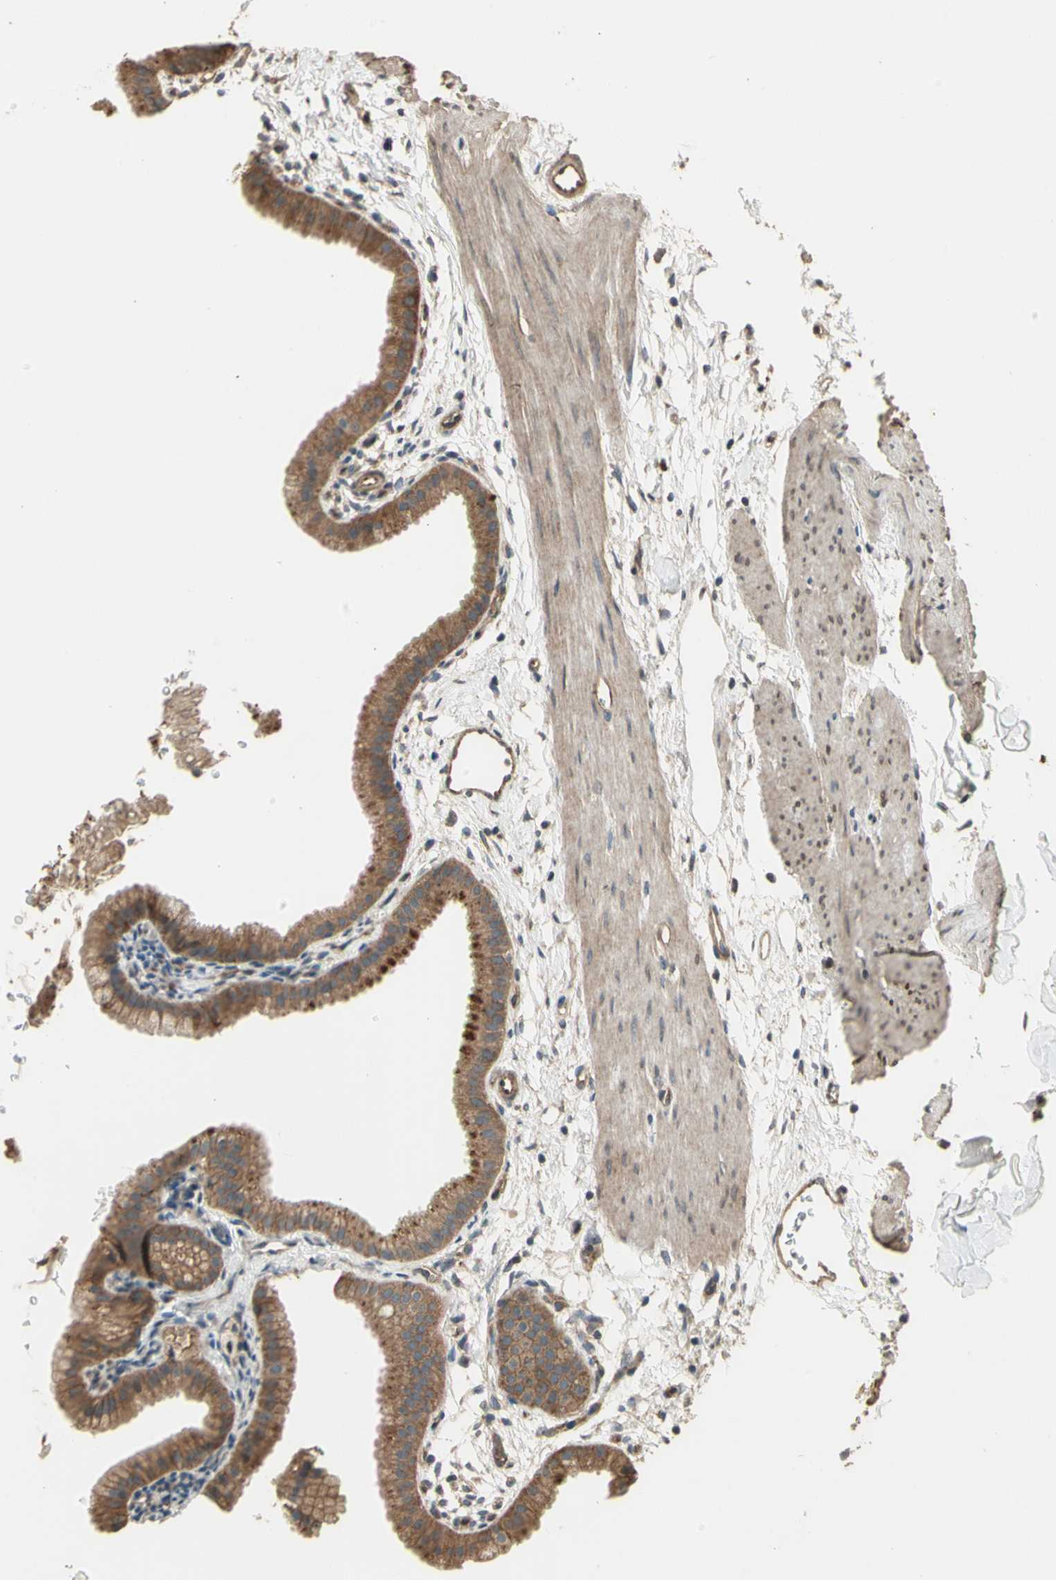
{"staining": {"intensity": "moderate", "quantity": ">75%", "location": "cytoplasmic/membranous"}, "tissue": "gallbladder", "cell_type": "Glandular cells", "image_type": "normal", "snomed": [{"axis": "morphology", "description": "Normal tissue, NOS"}, {"axis": "topography", "description": "Gallbladder"}], "caption": "Protein analysis of unremarkable gallbladder demonstrates moderate cytoplasmic/membranous positivity in about >75% of glandular cells. Immunohistochemistry stains the protein in brown and the nuclei are stained blue.", "gene": "EFNB2", "patient": {"sex": "female", "age": 64}}